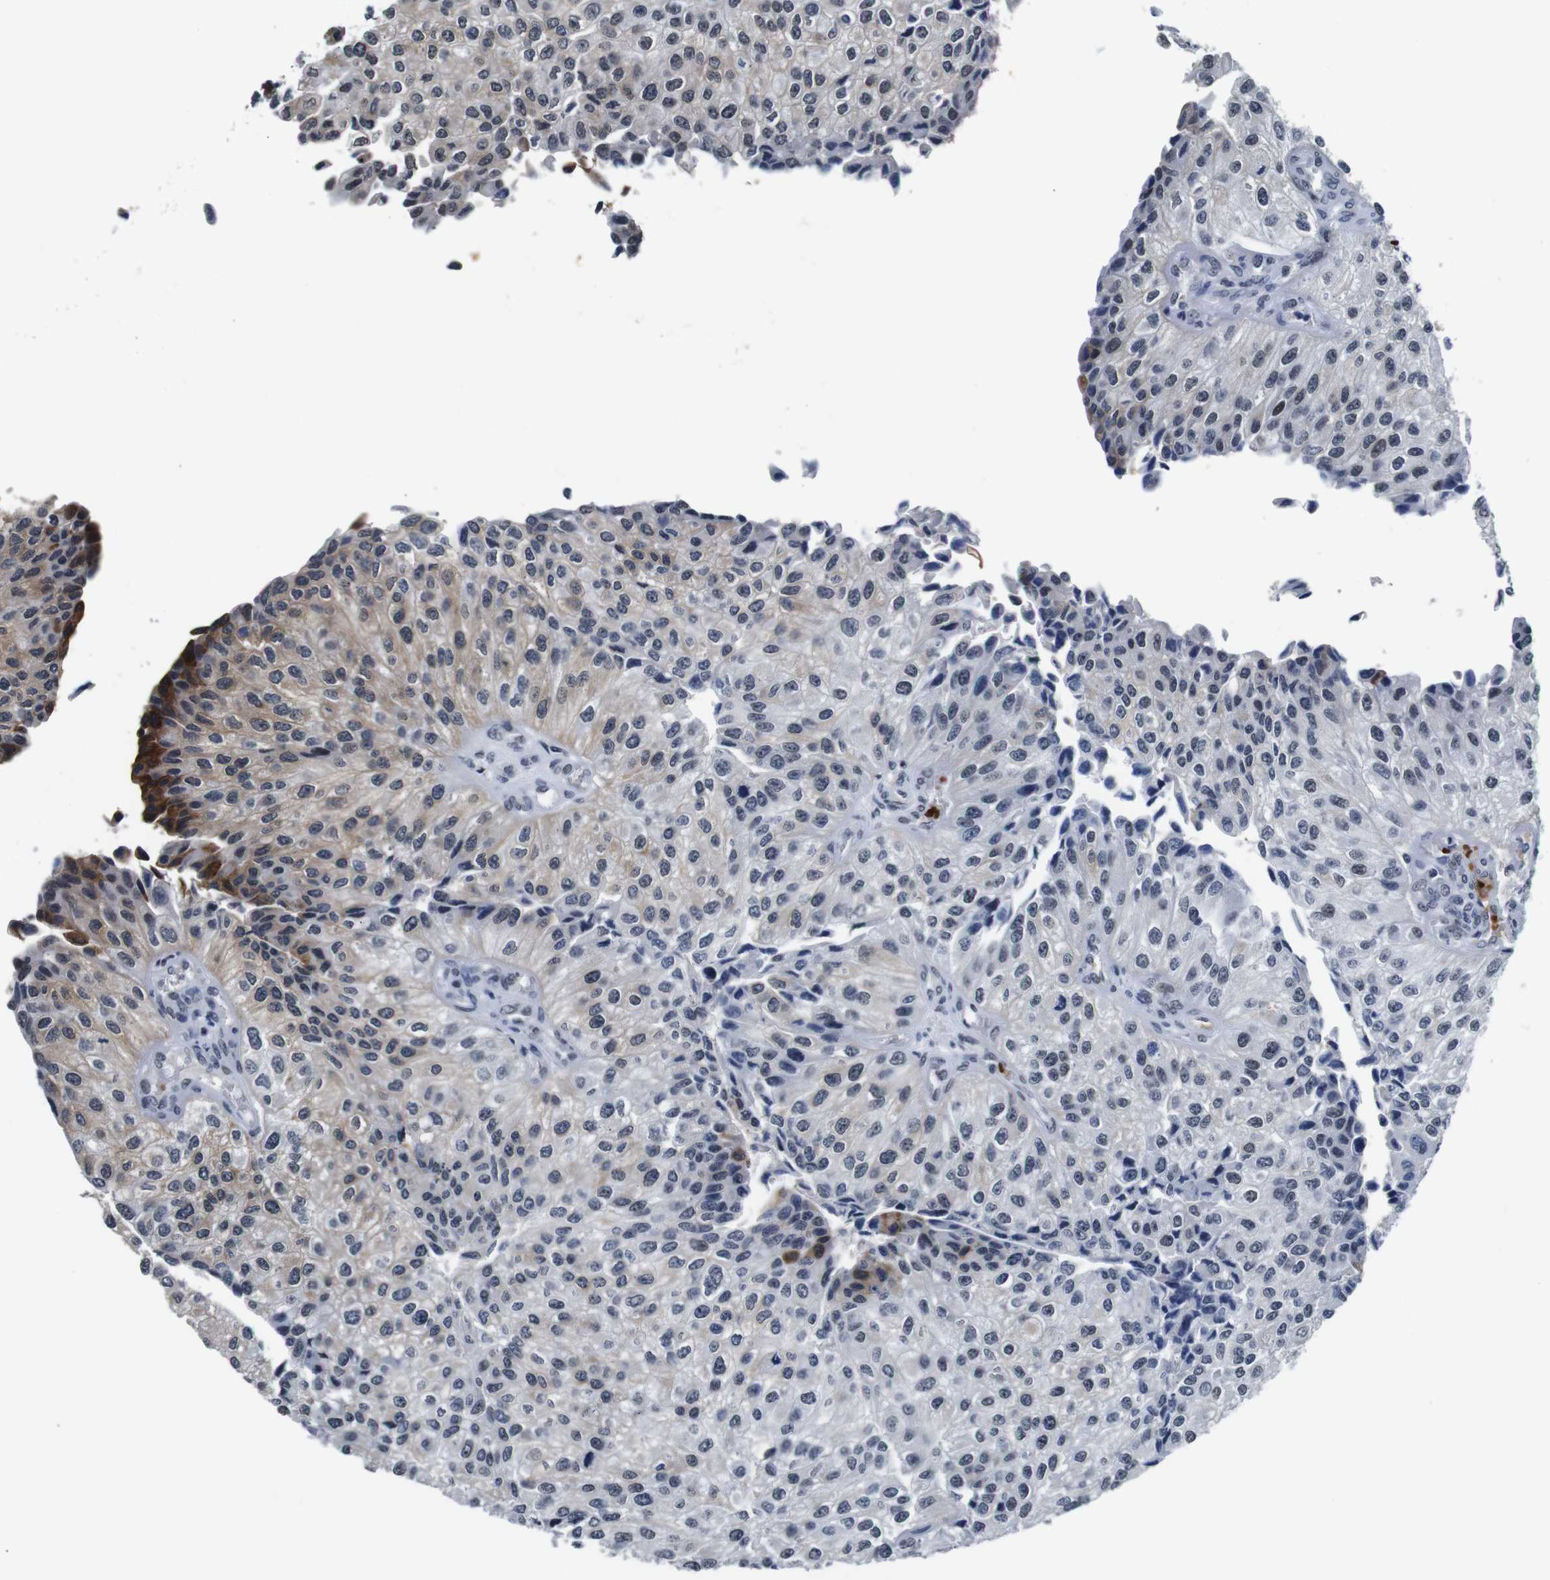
{"staining": {"intensity": "moderate", "quantity": "<25%", "location": "cytoplasmic/membranous"}, "tissue": "urothelial cancer", "cell_type": "Tumor cells", "image_type": "cancer", "snomed": [{"axis": "morphology", "description": "Urothelial carcinoma, High grade"}, {"axis": "topography", "description": "Kidney"}, {"axis": "topography", "description": "Urinary bladder"}], "caption": "DAB immunohistochemical staining of high-grade urothelial carcinoma exhibits moderate cytoplasmic/membranous protein expression in approximately <25% of tumor cells. Using DAB (brown) and hematoxylin (blue) stains, captured at high magnification using brightfield microscopy.", "gene": "ILDR2", "patient": {"sex": "male", "age": 77}}